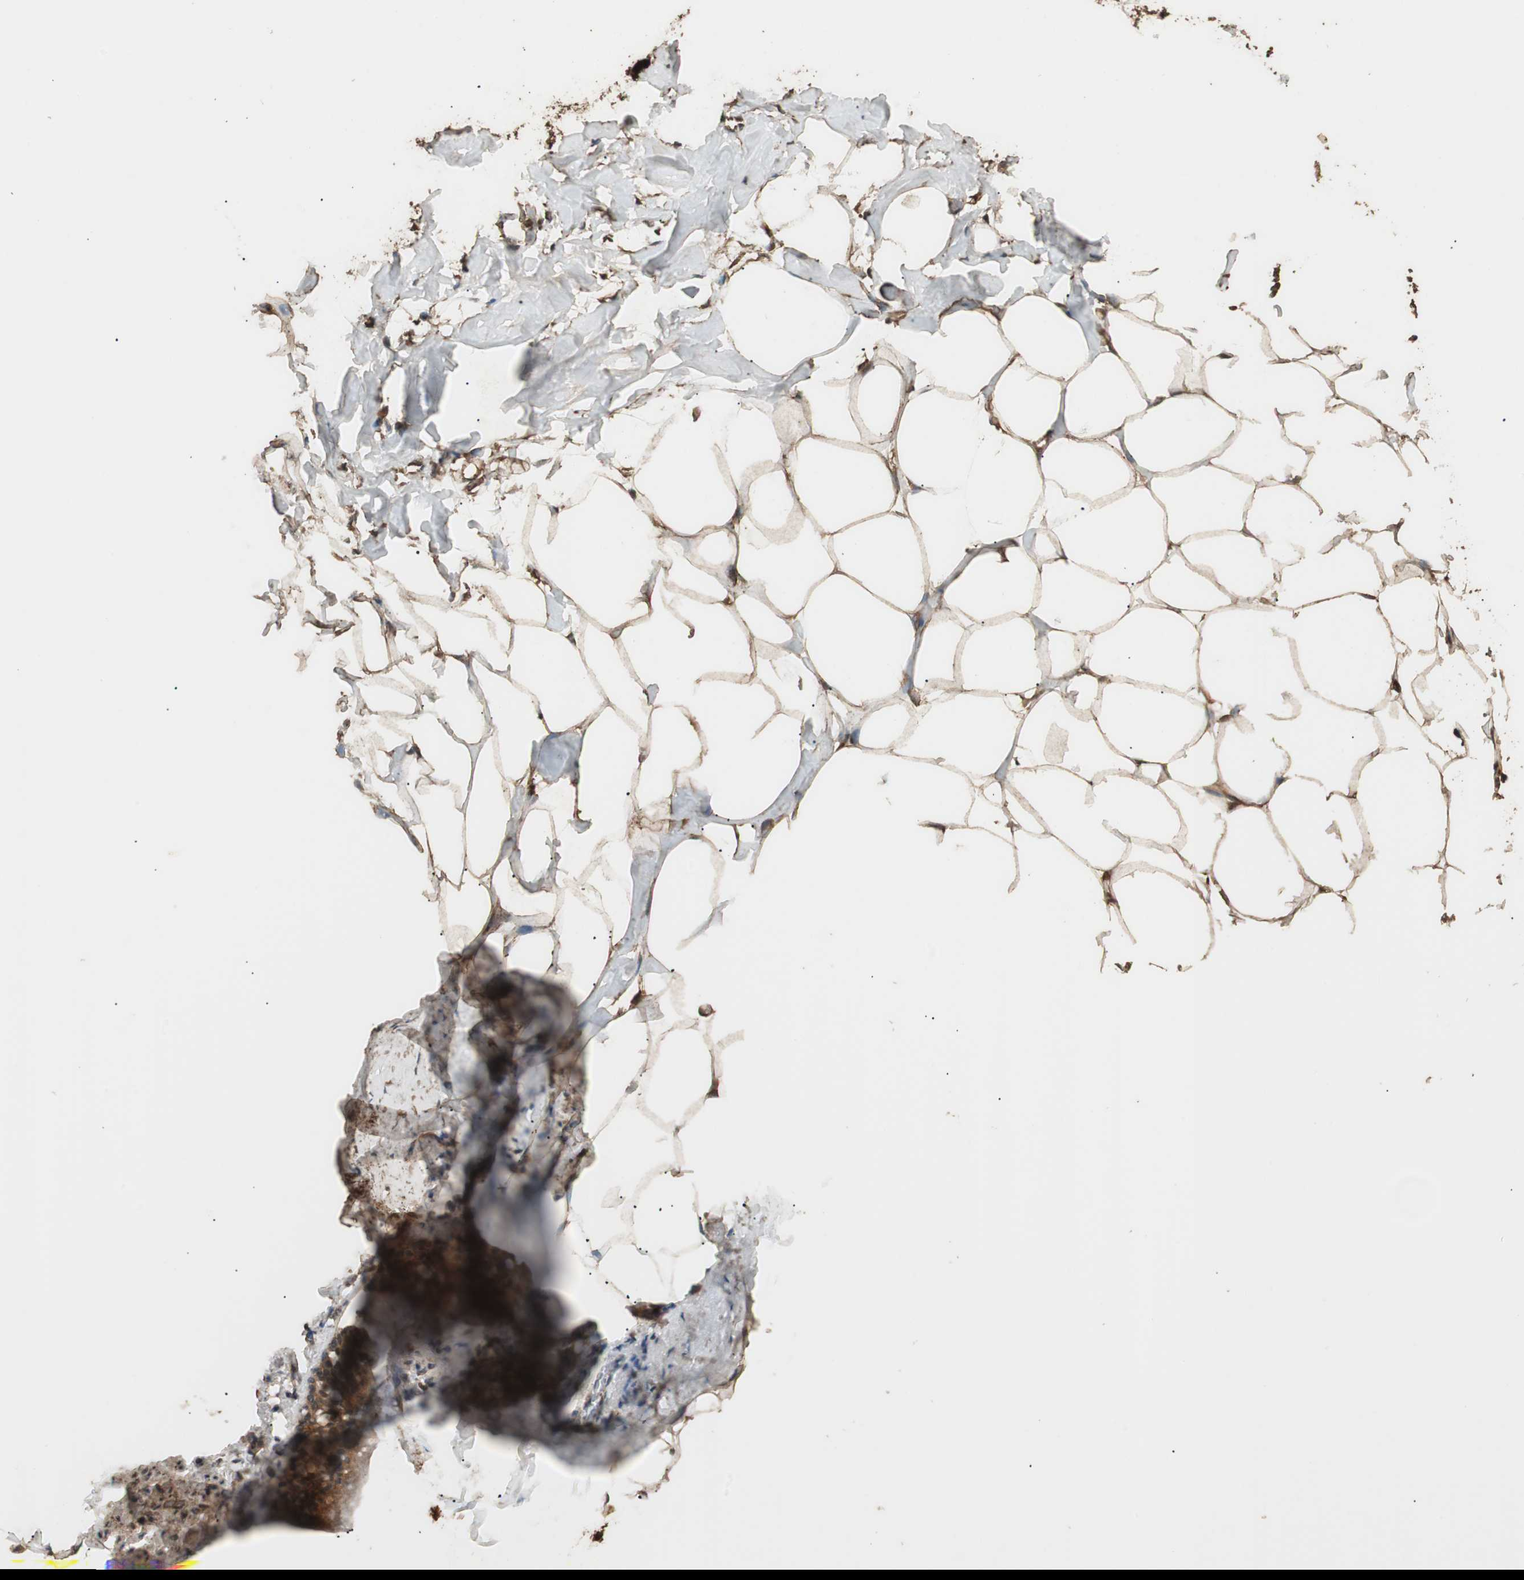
{"staining": {"intensity": "moderate", "quantity": ">75%", "location": "cytoplasmic/membranous"}, "tissue": "adipose tissue", "cell_type": "Adipocytes", "image_type": "normal", "snomed": [{"axis": "morphology", "description": "Normal tissue, NOS"}, {"axis": "topography", "description": "Breast"}, {"axis": "topography", "description": "Adipose tissue"}], "caption": "The immunohistochemical stain highlights moderate cytoplasmic/membranous positivity in adipocytes of normal adipose tissue.", "gene": "CCN4", "patient": {"sex": "female", "age": 25}}